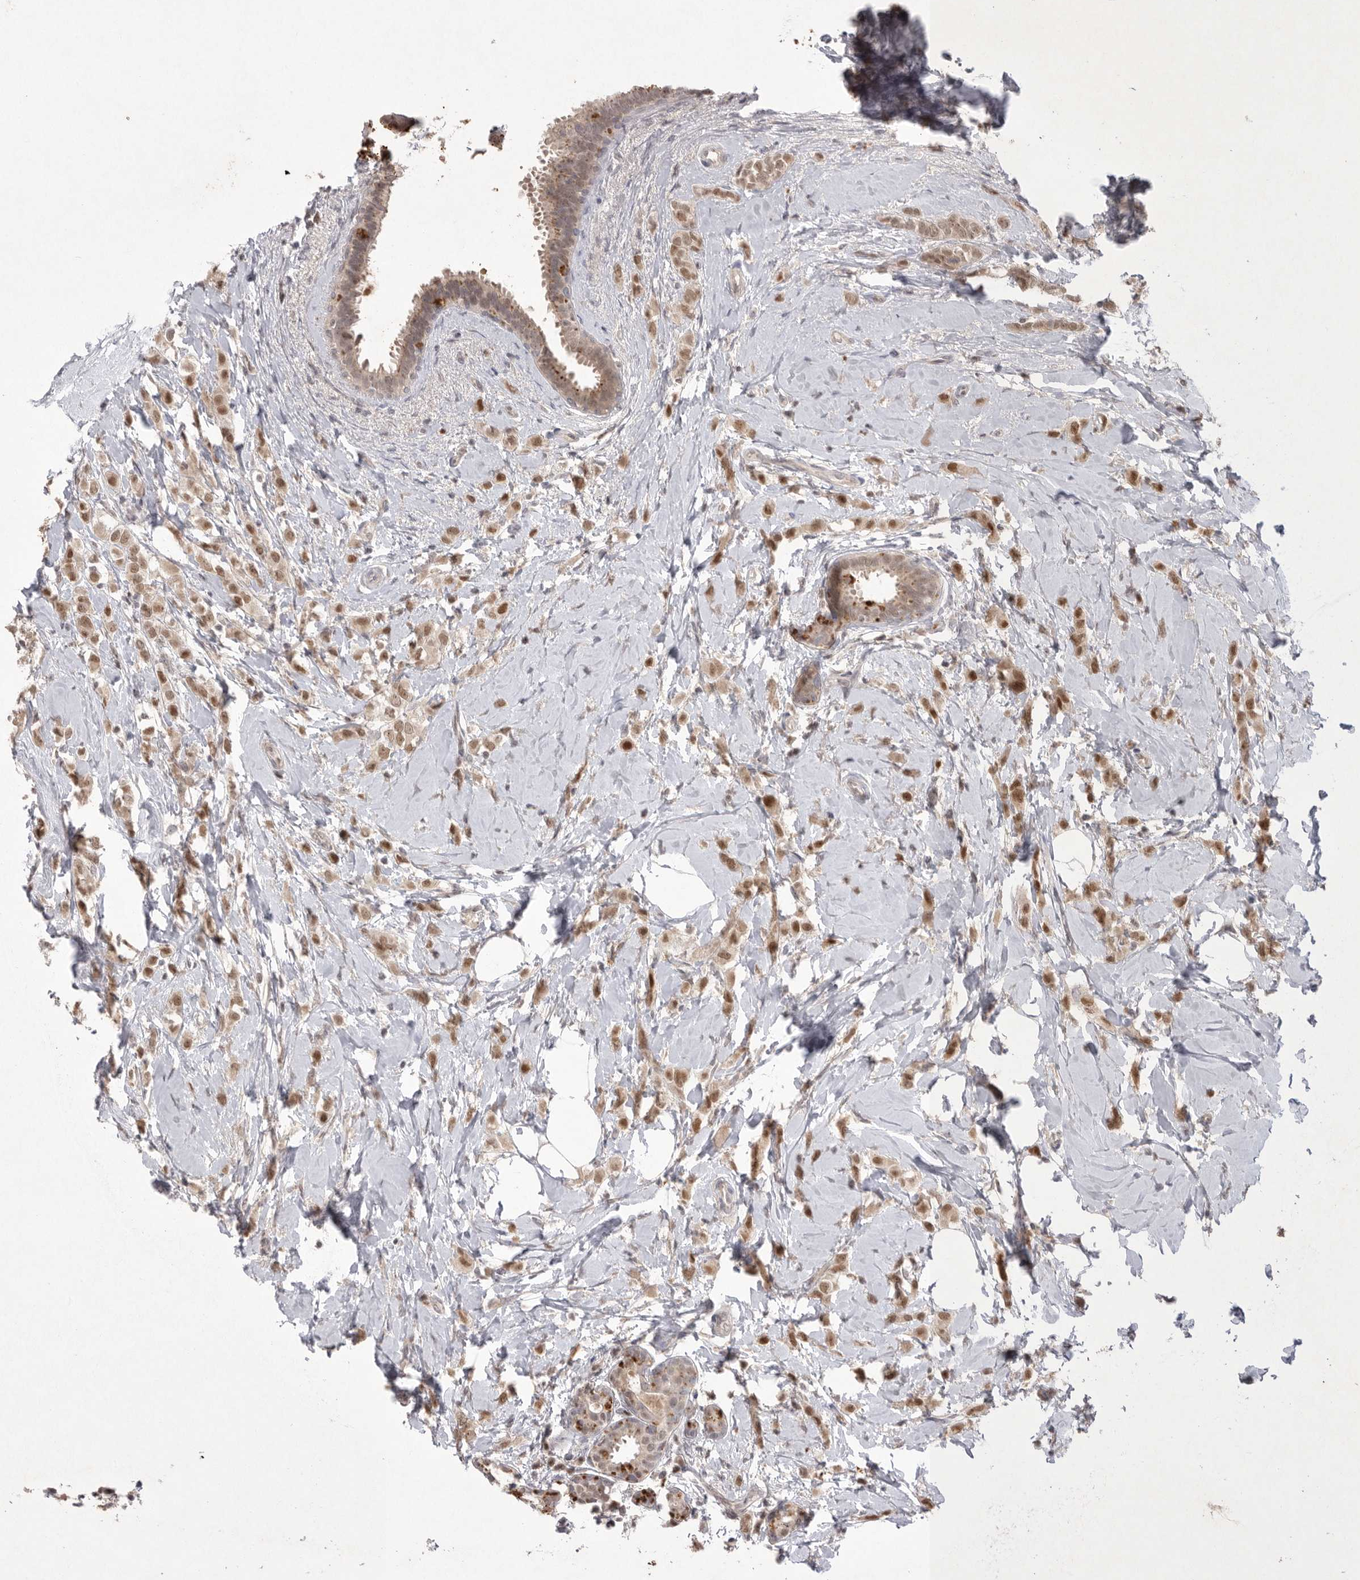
{"staining": {"intensity": "moderate", "quantity": ">75%", "location": "cytoplasmic/membranous,nuclear"}, "tissue": "breast cancer", "cell_type": "Tumor cells", "image_type": "cancer", "snomed": [{"axis": "morphology", "description": "Lobular carcinoma"}, {"axis": "topography", "description": "Breast"}], "caption": "Human breast lobular carcinoma stained with a brown dye shows moderate cytoplasmic/membranous and nuclear positive expression in about >75% of tumor cells.", "gene": "HUS1", "patient": {"sex": "female", "age": 47}}